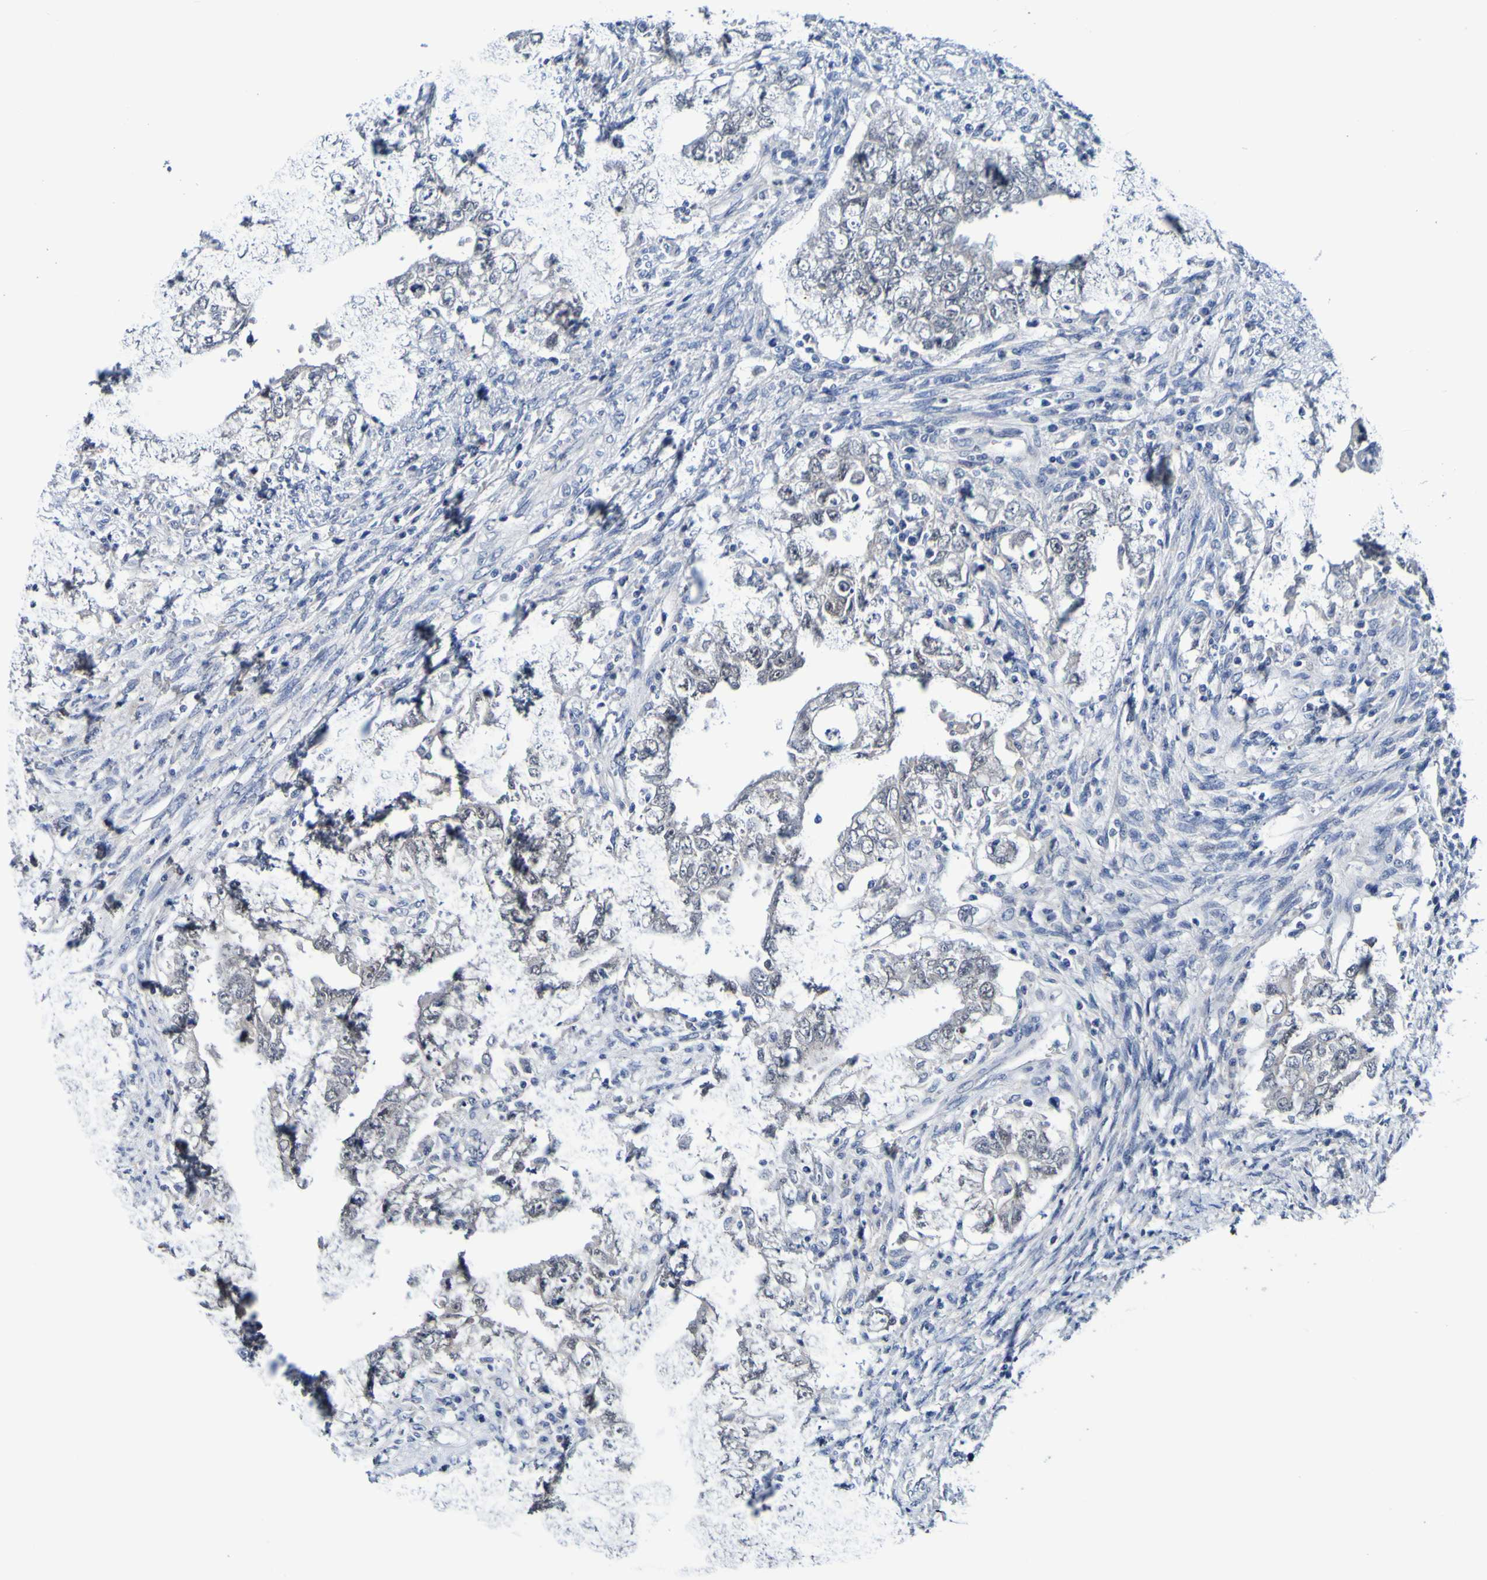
{"staining": {"intensity": "negative", "quantity": "none", "location": "none"}, "tissue": "testis cancer", "cell_type": "Tumor cells", "image_type": "cancer", "snomed": [{"axis": "morphology", "description": "Carcinoma, Embryonal, NOS"}, {"axis": "topography", "description": "Testis"}], "caption": "IHC of human testis embryonal carcinoma displays no expression in tumor cells.", "gene": "VMA21", "patient": {"sex": "male", "age": 26}}